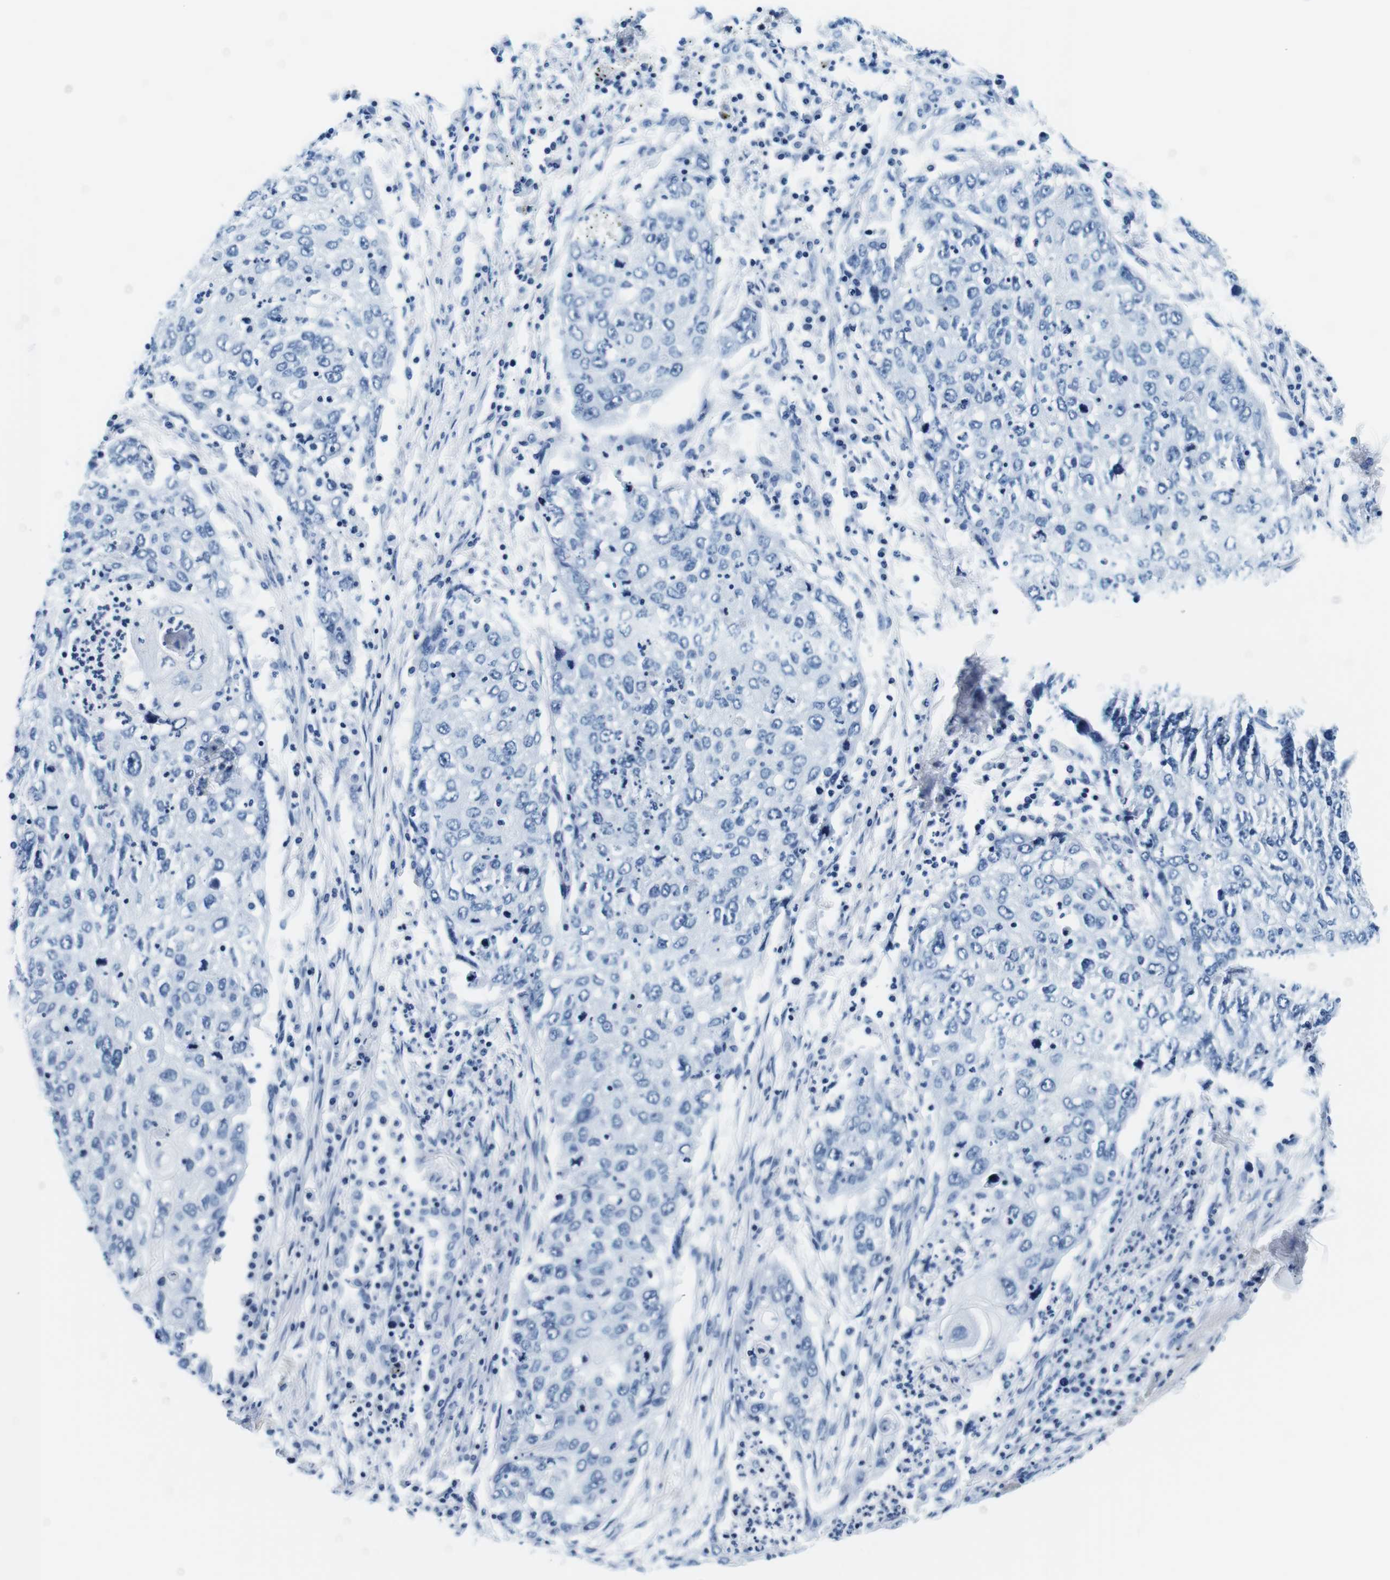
{"staining": {"intensity": "negative", "quantity": "none", "location": "none"}, "tissue": "lung cancer", "cell_type": "Tumor cells", "image_type": "cancer", "snomed": [{"axis": "morphology", "description": "Squamous cell carcinoma, NOS"}, {"axis": "topography", "description": "Lung"}], "caption": "Micrograph shows no significant protein expression in tumor cells of squamous cell carcinoma (lung).", "gene": "ELANE", "patient": {"sex": "female", "age": 63}}